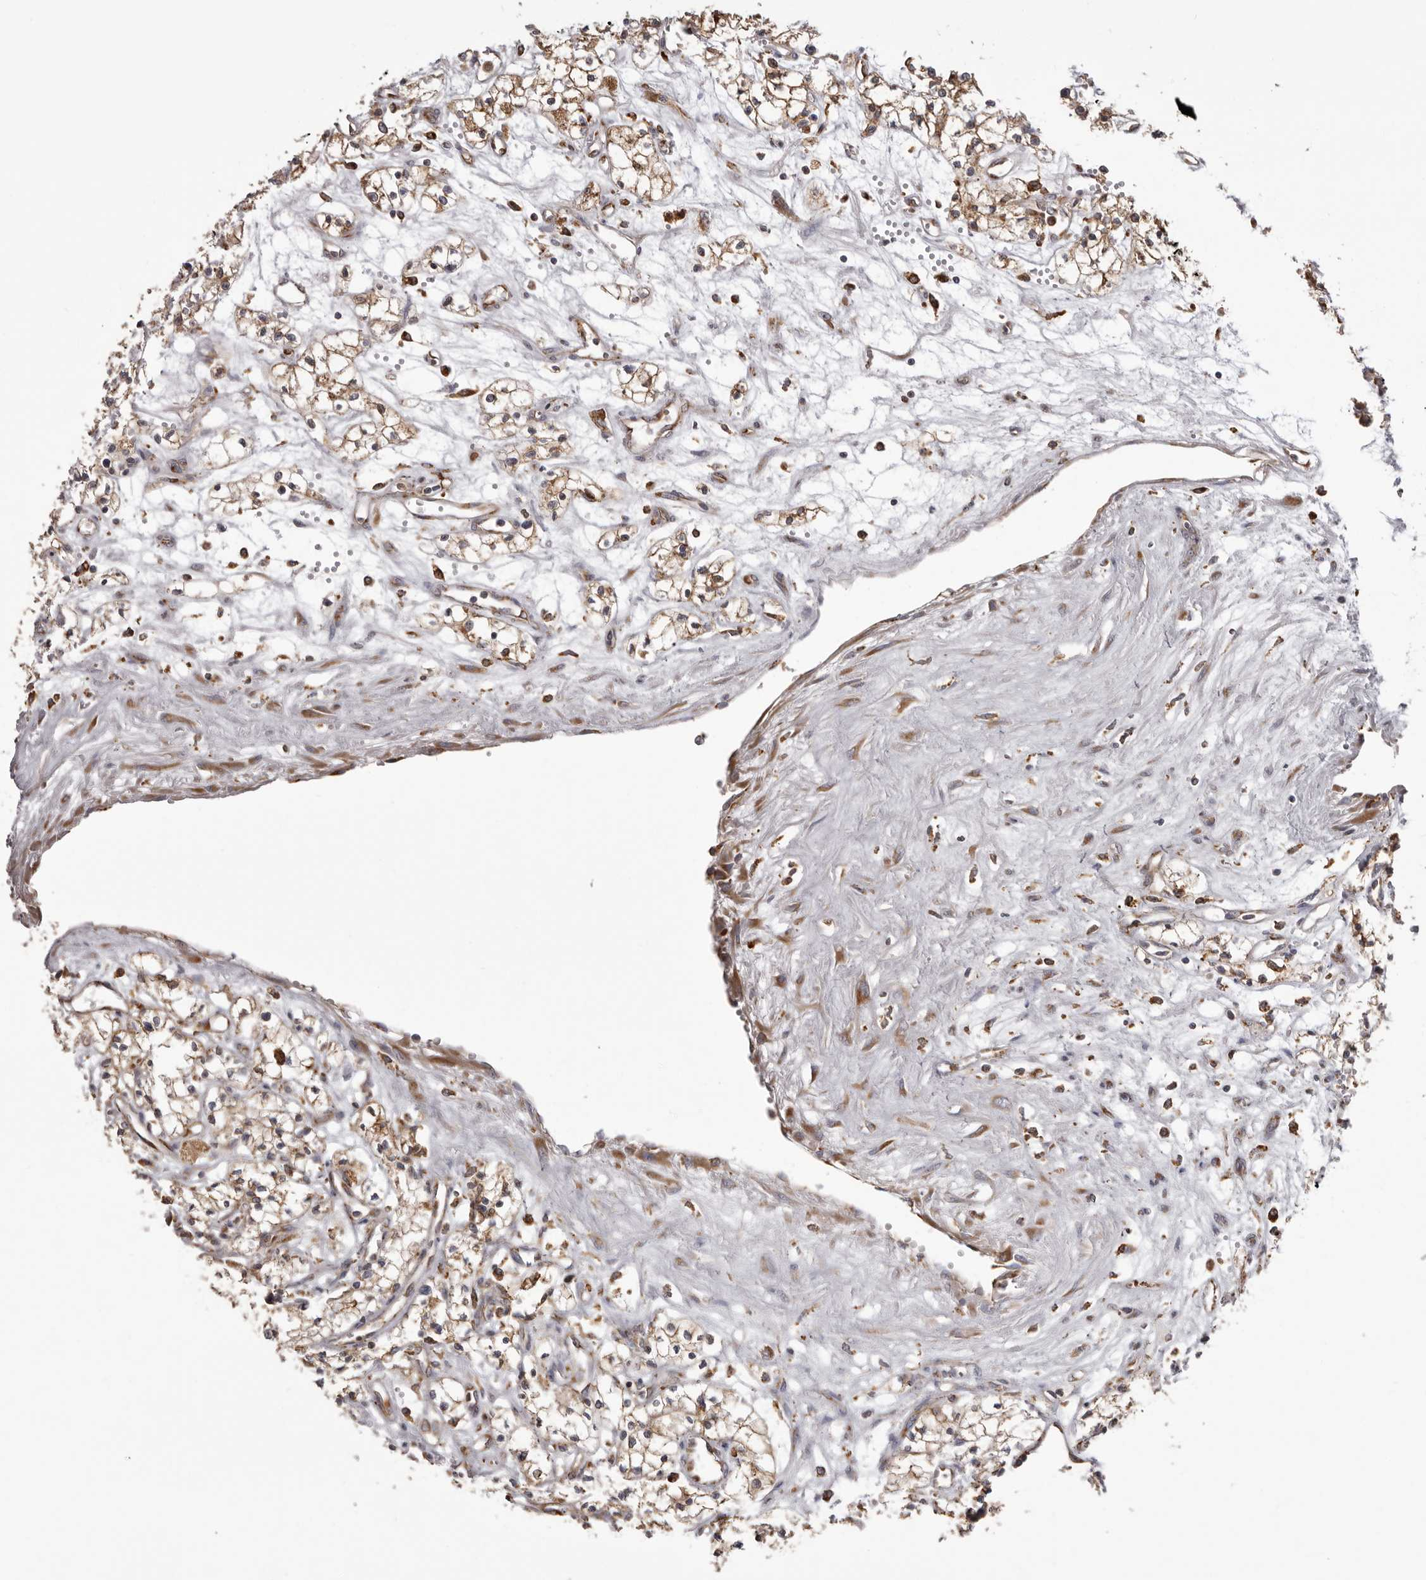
{"staining": {"intensity": "moderate", "quantity": ">75%", "location": "cytoplasmic/membranous"}, "tissue": "renal cancer", "cell_type": "Tumor cells", "image_type": "cancer", "snomed": [{"axis": "morphology", "description": "Adenocarcinoma, NOS"}, {"axis": "topography", "description": "Kidney"}], "caption": "The photomicrograph displays immunohistochemical staining of renal adenocarcinoma. There is moderate cytoplasmic/membranous expression is identified in about >75% of tumor cells.", "gene": "QRSL1", "patient": {"sex": "male", "age": 59}}